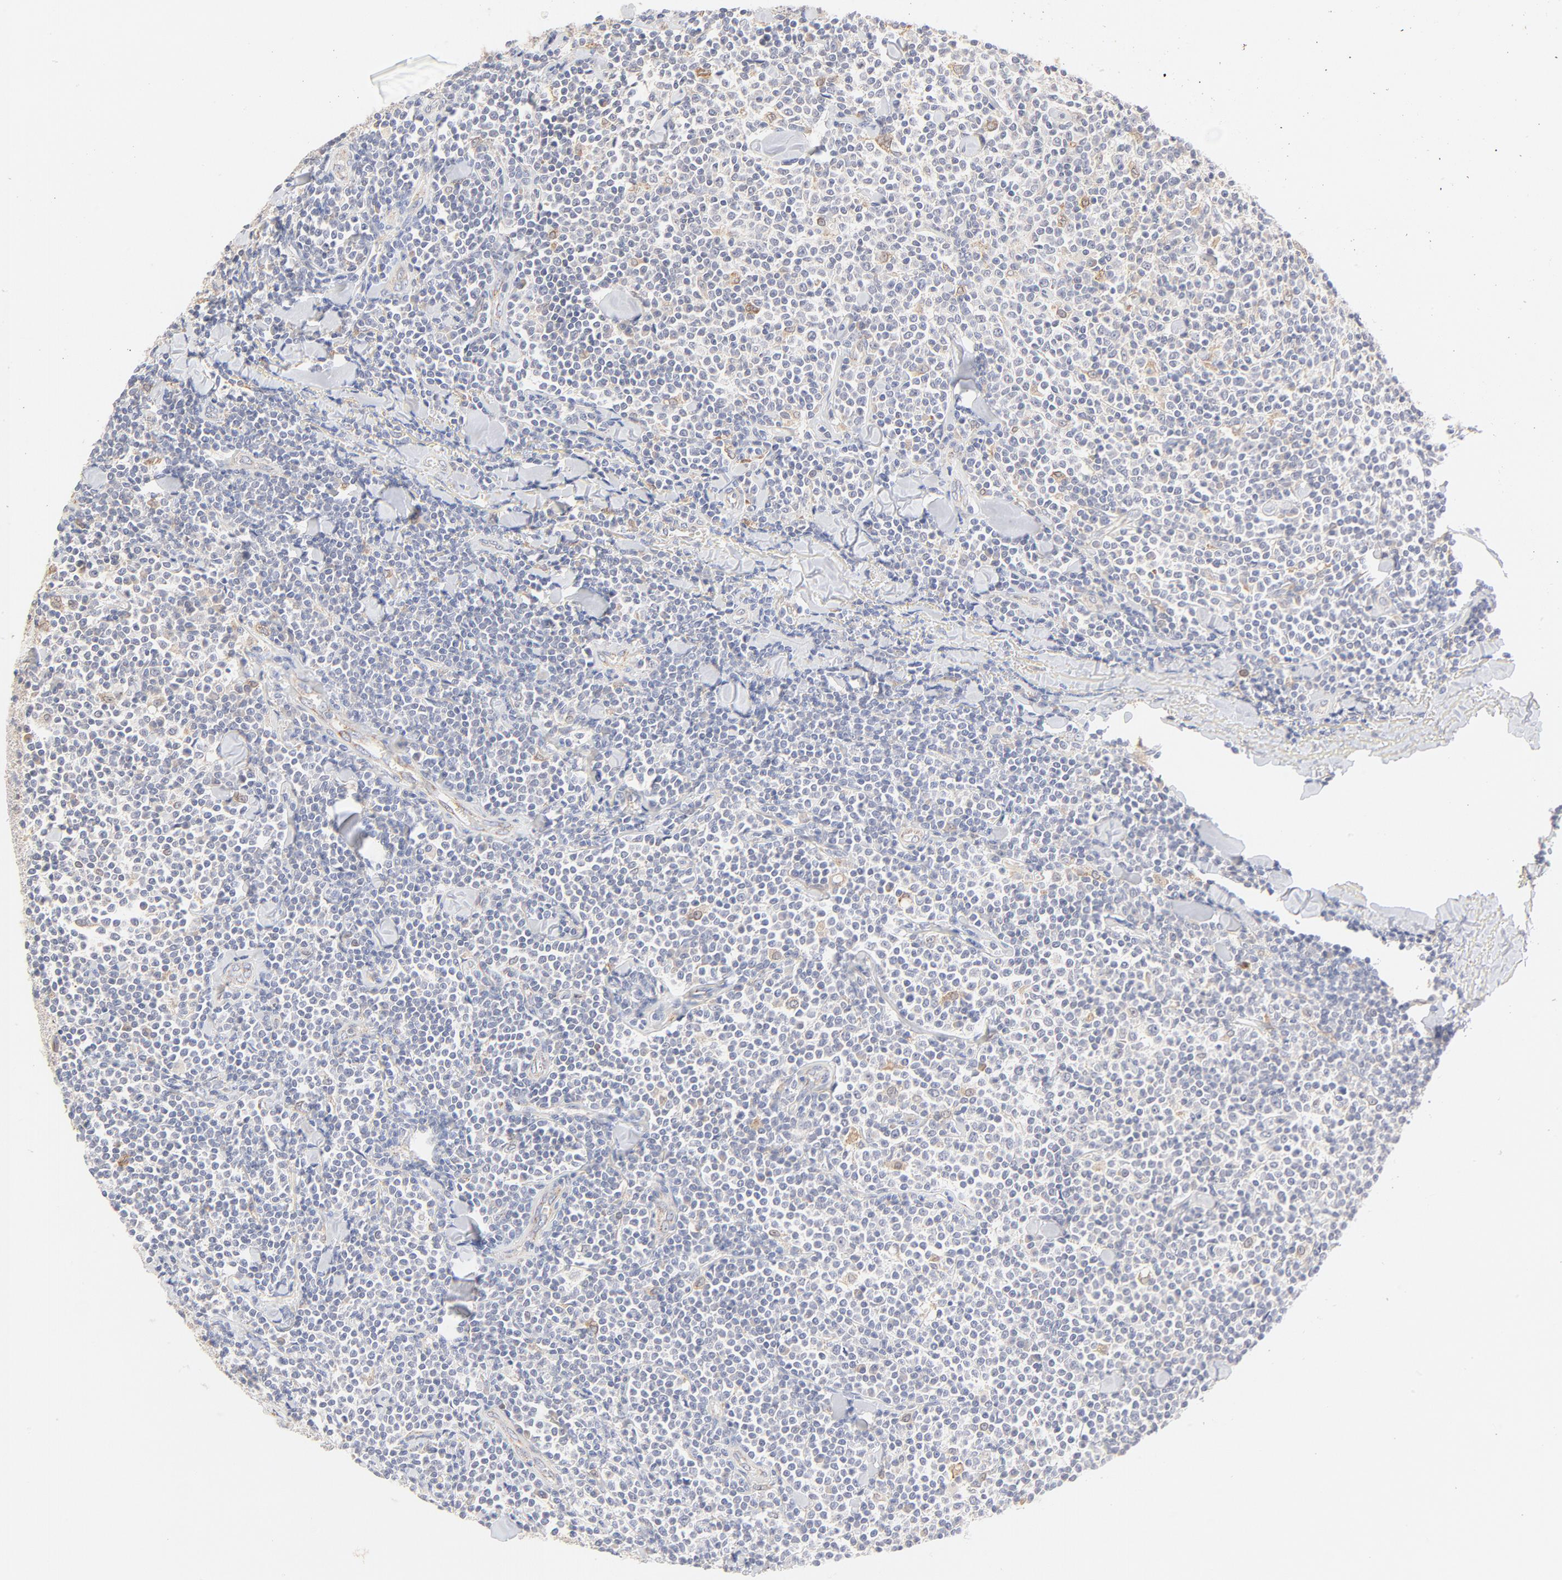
{"staining": {"intensity": "strong", "quantity": "<25%", "location": "cytoplasmic/membranous,nuclear"}, "tissue": "lymphoma", "cell_type": "Tumor cells", "image_type": "cancer", "snomed": [{"axis": "morphology", "description": "Malignant lymphoma, non-Hodgkin's type, Low grade"}, {"axis": "topography", "description": "Soft tissue"}], "caption": "Low-grade malignant lymphoma, non-Hodgkin's type tissue exhibits strong cytoplasmic/membranous and nuclear staining in about <25% of tumor cells, visualized by immunohistochemistry.", "gene": "MTERF2", "patient": {"sex": "male", "age": 92}}